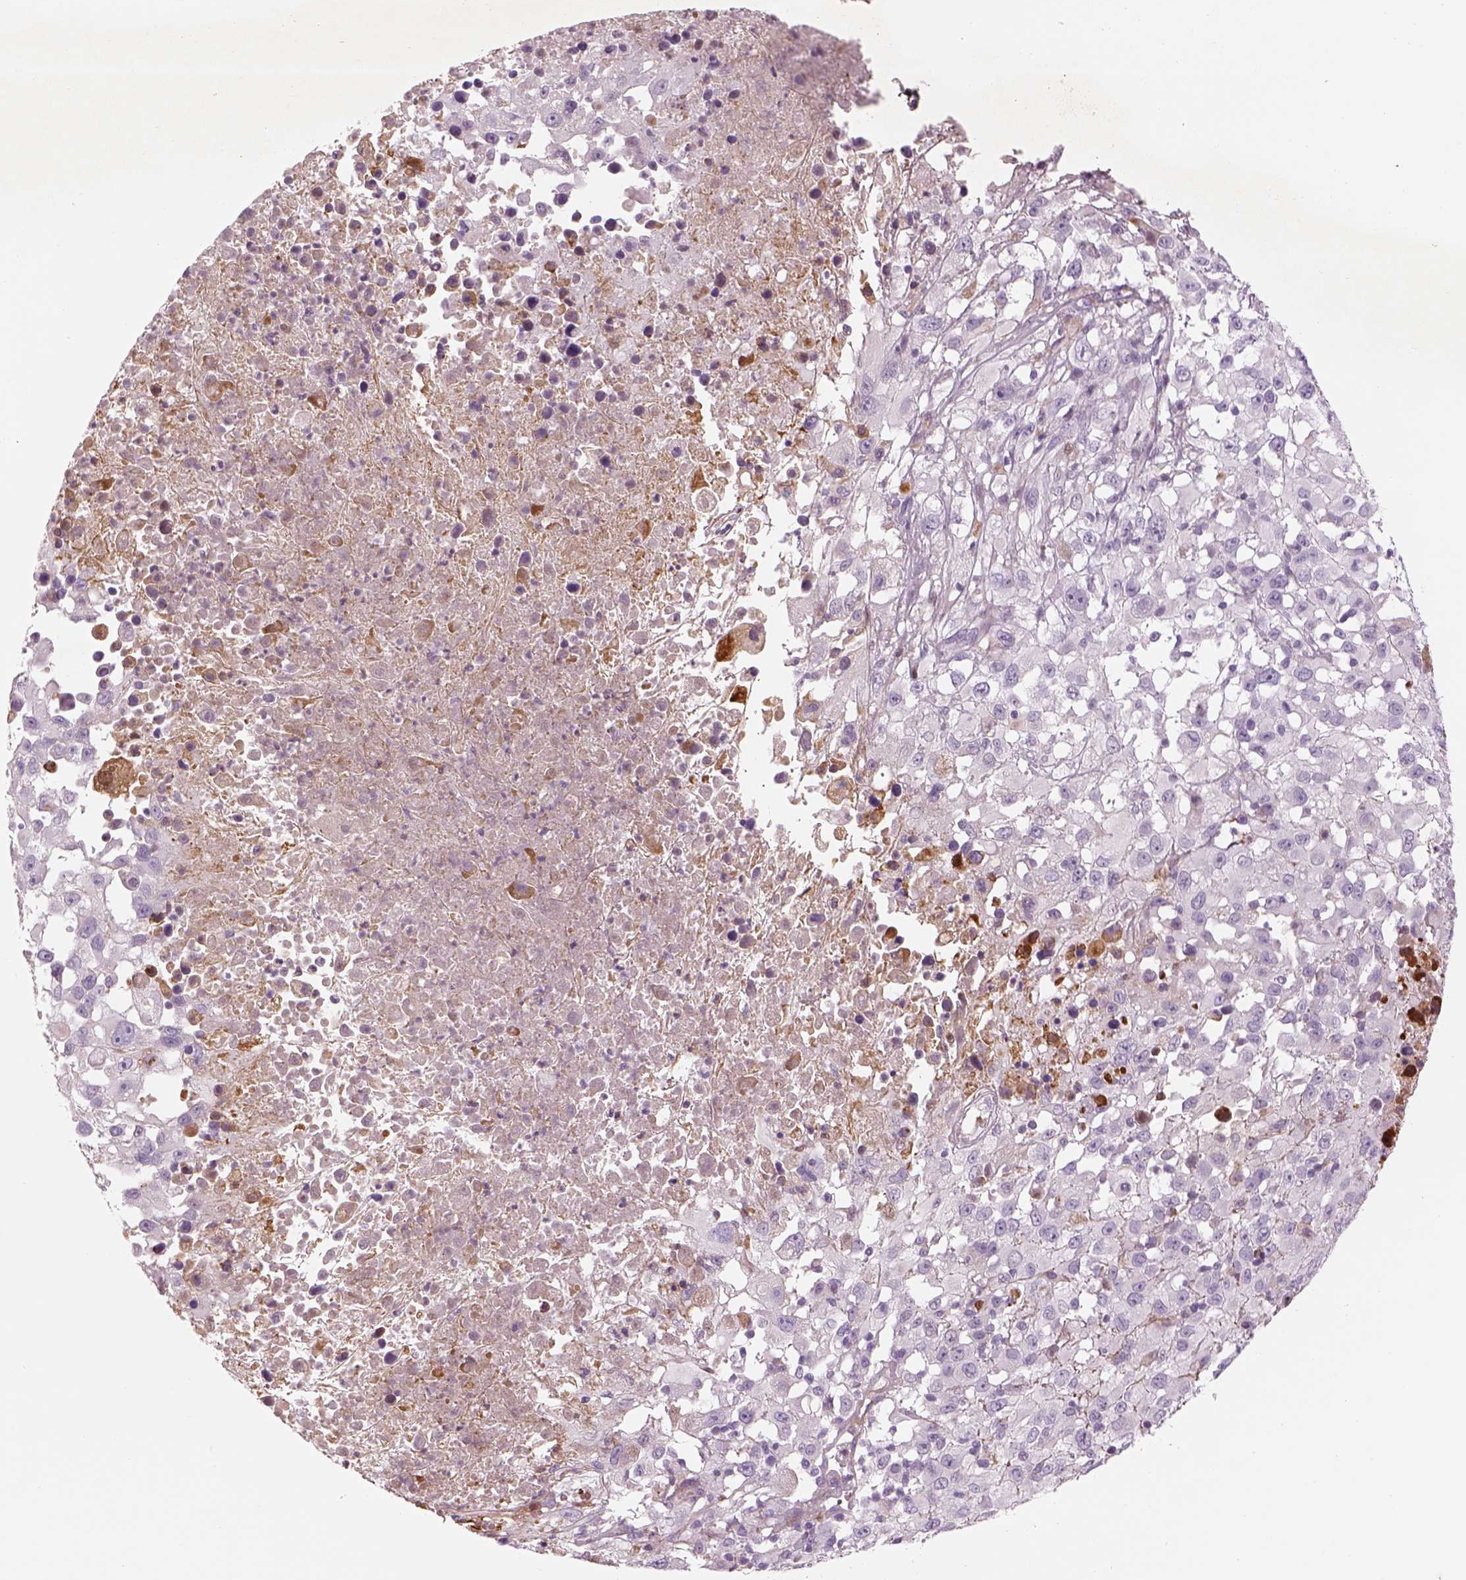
{"staining": {"intensity": "negative", "quantity": "none", "location": "none"}, "tissue": "melanoma", "cell_type": "Tumor cells", "image_type": "cancer", "snomed": [{"axis": "morphology", "description": "Malignant melanoma, Metastatic site"}, {"axis": "topography", "description": "Soft tissue"}], "caption": "Histopathology image shows no significant protein staining in tumor cells of malignant melanoma (metastatic site).", "gene": "PABPC1L2B", "patient": {"sex": "male", "age": 50}}